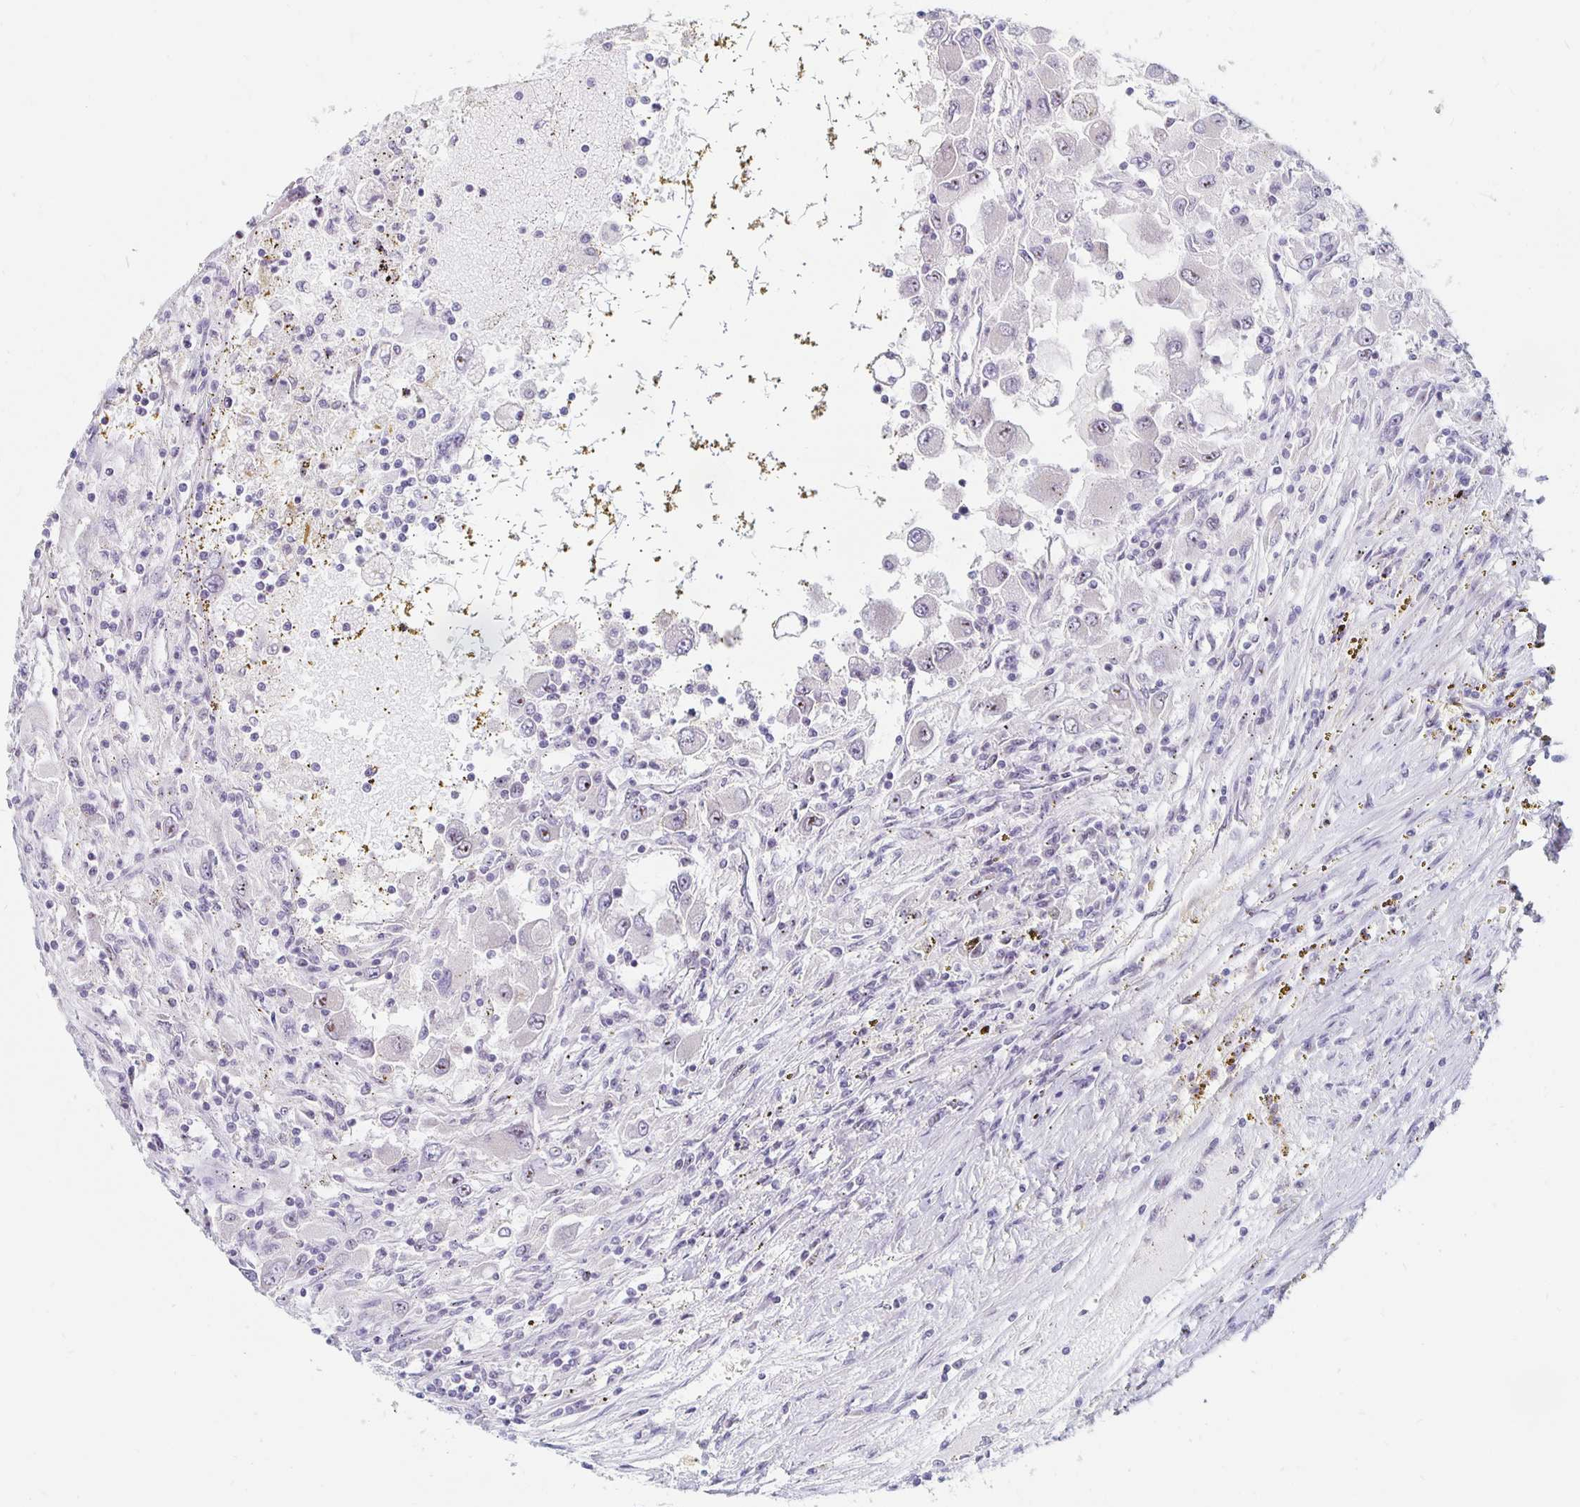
{"staining": {"intensity": "weak", "quantity": "<25%", "location": "nuclear"}, "tissue": "renal cancer", "cell_type": "Tumor cells", "image_type": "cancer", "snomed": [{"axis": "morphology", "description": "Adenocarcinoma, NOS"}, {"axis": "topography", "description": "Kidney"}], "caption": "High magnification brightfield microscopy of renal cancer stained with DAB (brown) and counterstained with hematoxylin (blue): tumor cells show no significant staining.", "gene": "NUP85", "patient": {"sex": "female", "age": 67}}